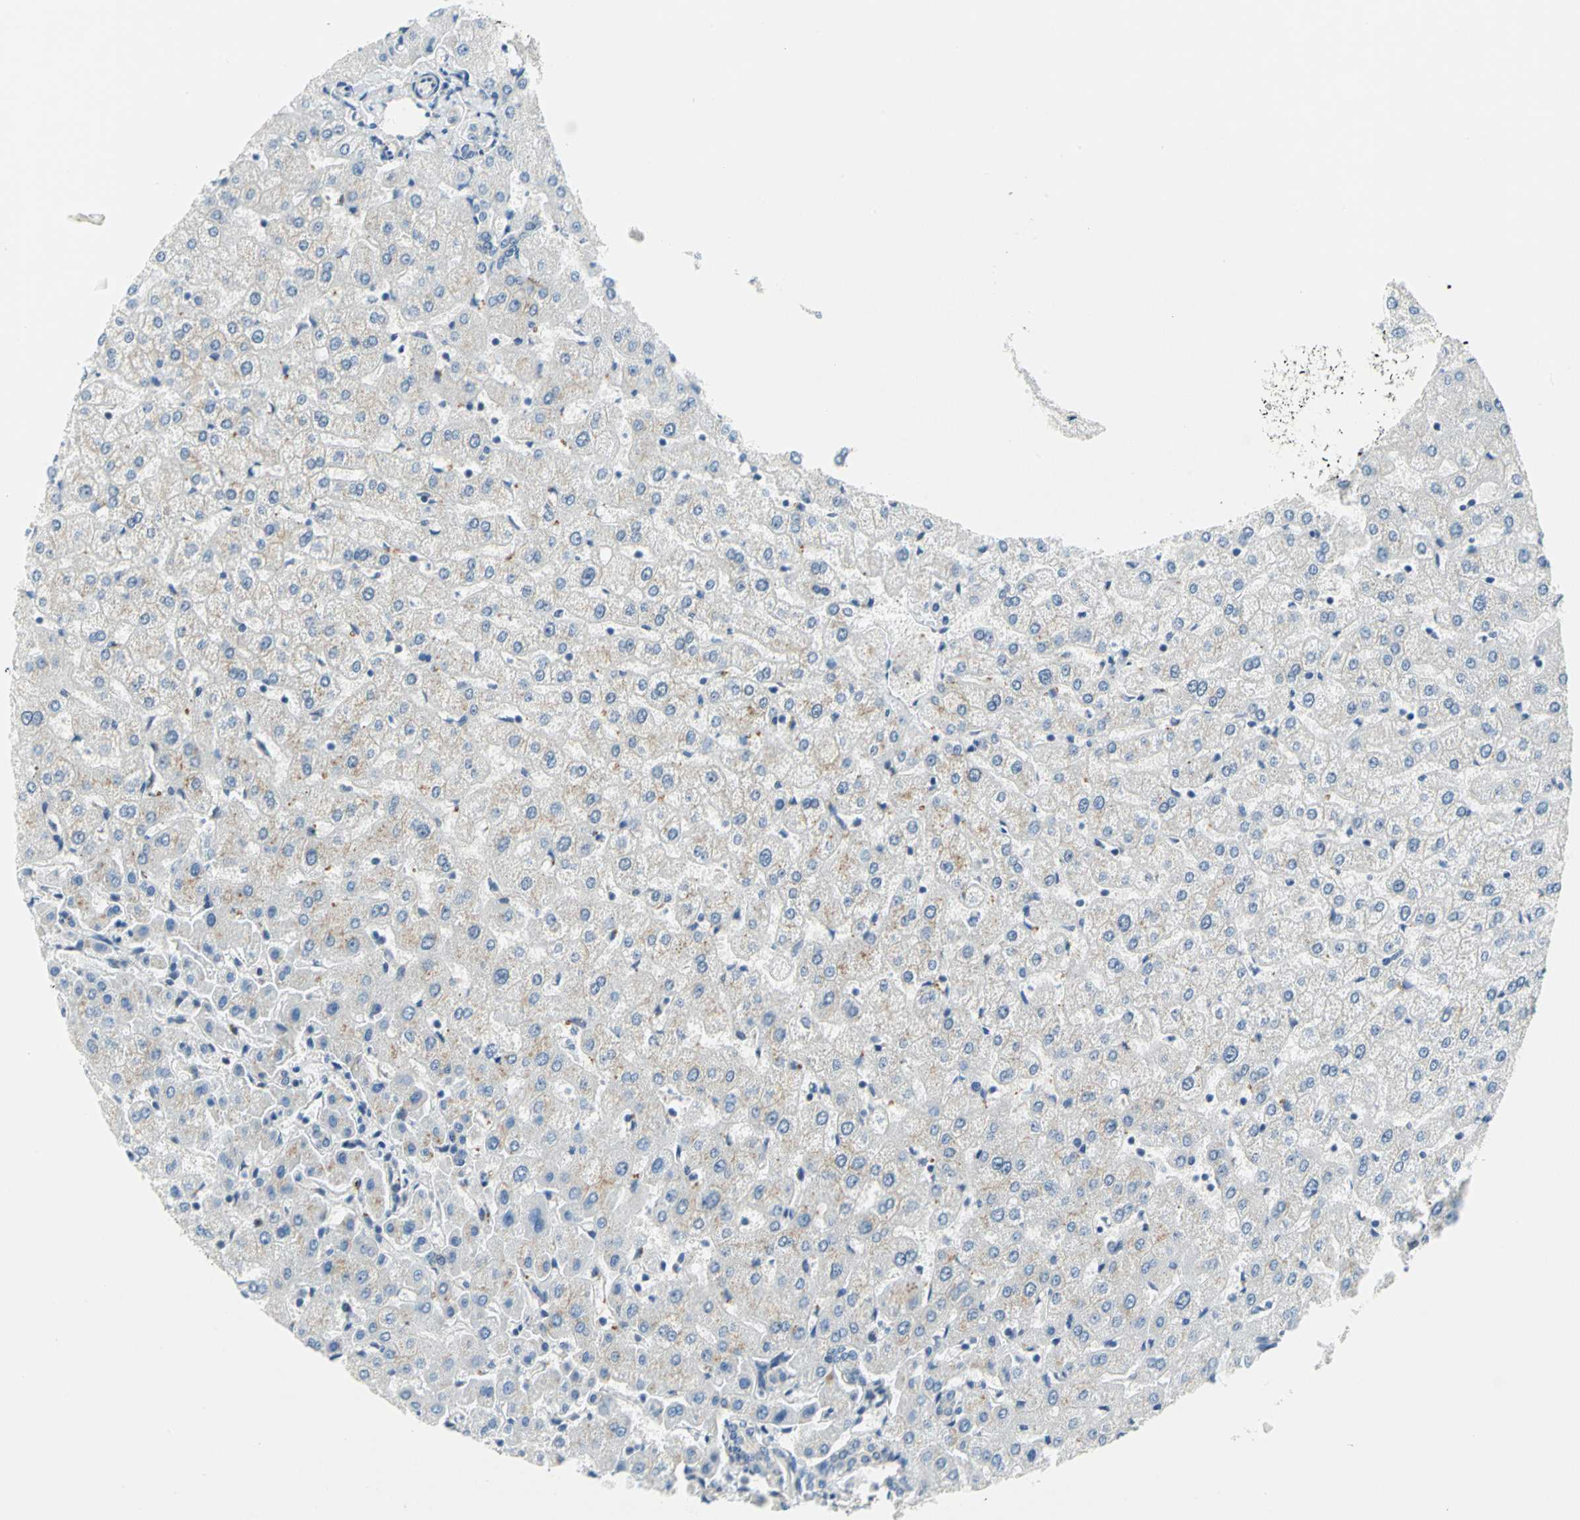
{"staining": {"intensity": "negative", "quantity": "none", "location": "none"}, "tissue": "liver", "cell_type": "Cholangiocytes", "image_type": "normal", "snomed": [{"axis": "morphology", "description": "Normal tissue, NOS"}, {"axis": "morphology", "description": "Fibrosis, NOS"}, {"axis": "topography", "description": "Liver"}], "caption": "There is no significant expression in cholangiocytes of liver. (IHC, brightfield microscopy, high magnification).", "gene": "PIN1", "patient": {"sex": "female", "age": 29}}